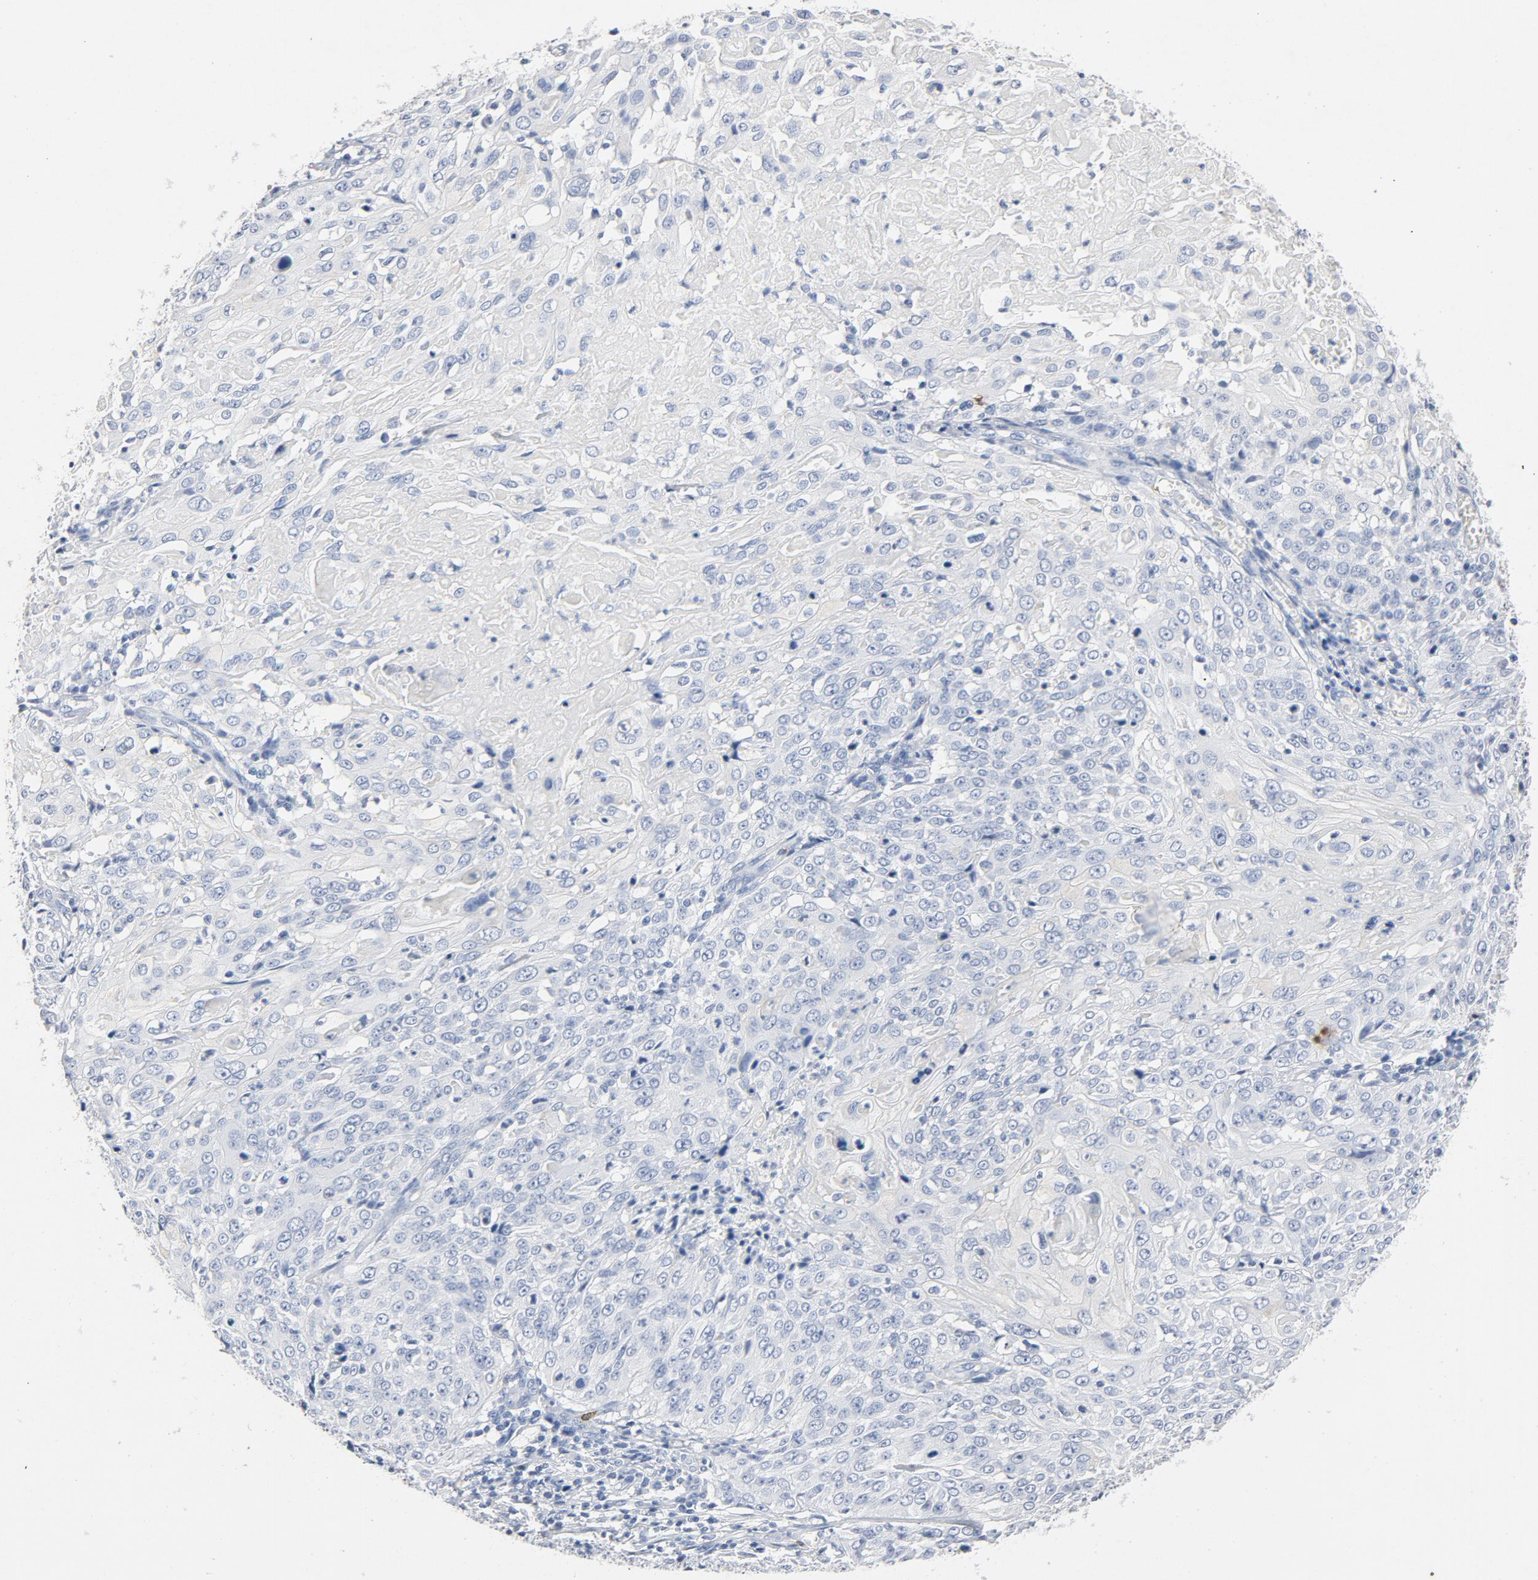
{"staining": {"intensity": "negative", "quantity": "none", "location": "none"}, "tissue": "cervical cancer", "cell_type": "Tumor cells", "image_type": "cancer", "snomed": [{"axis": "morphology", "description": "Squamous cell carcinoma, NOS"}, {"axis": "topography", "description": "Cervix"}], "caption": "Histopathology image shows no significant protein expression in tumor cells of squamous cell carcinoma (cervical).", "gene": "PTPRB", "patient": {"sex": "female", "age": 39}}